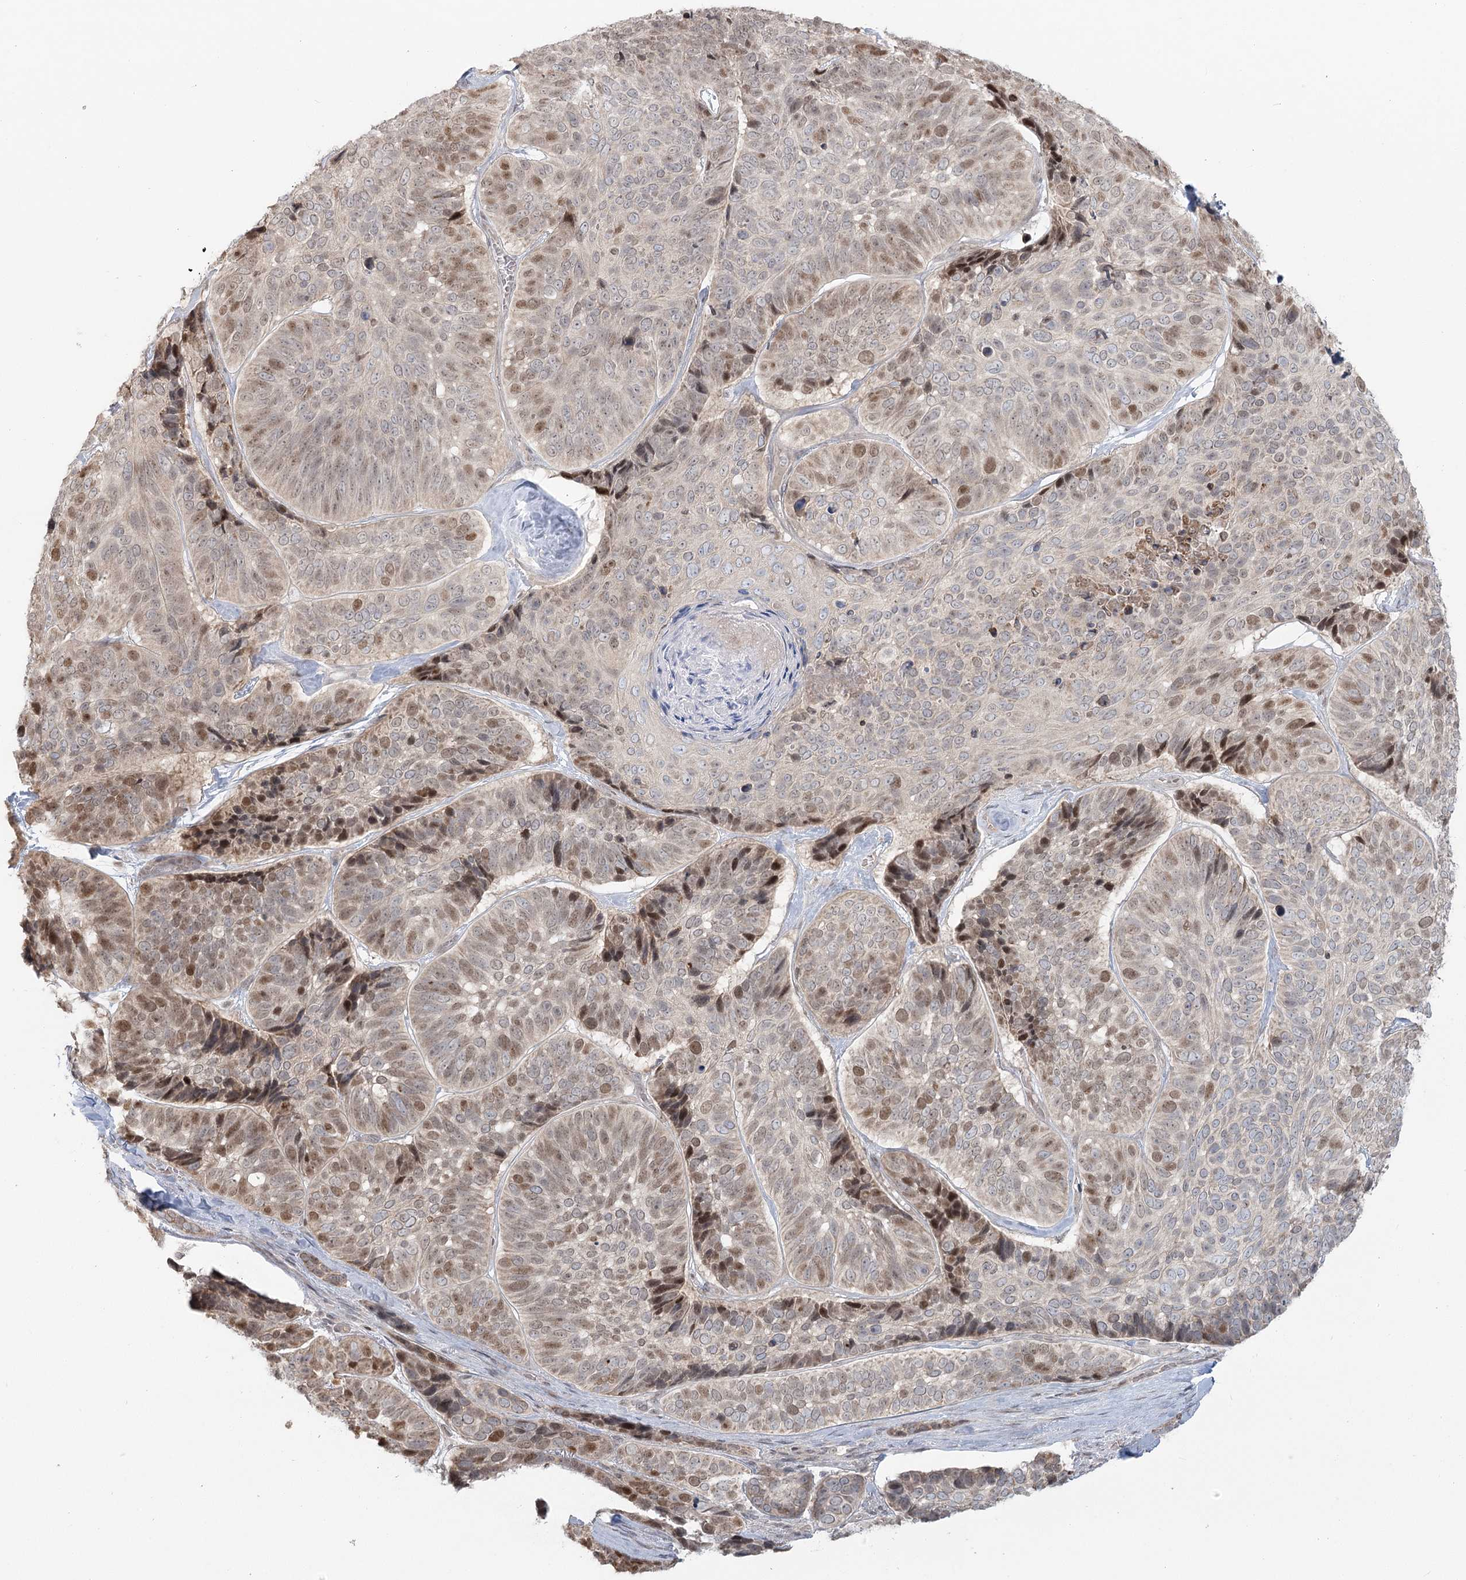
{"staining": {"intensity": "moderate", "quantity": "25%-75%", "location": "nuclear"}, "tissue": "skin cancer", "cell_type": "Tumor cells", "image_type": "cancer", "snomed": [{"axis": "morphology", "description": "Basal cell carcinoma"}, {"axis": "topography", "description": "Skin"}], "caption": "High-magnification brightfield microscopy of basal cell carcinoma (skin) stained with DAB (brown) and counterstained with hematoxylin (blue). tumor cells exhibit moderate nuclear positivity is present in about25%-75% of cells. Using DAB (brown) and hematoxylin (blue) stains, captured at high magnification using brightfield microscopy.", "gene": "R3HCC1L", "patient": {"sex": "male", "age": 62}}